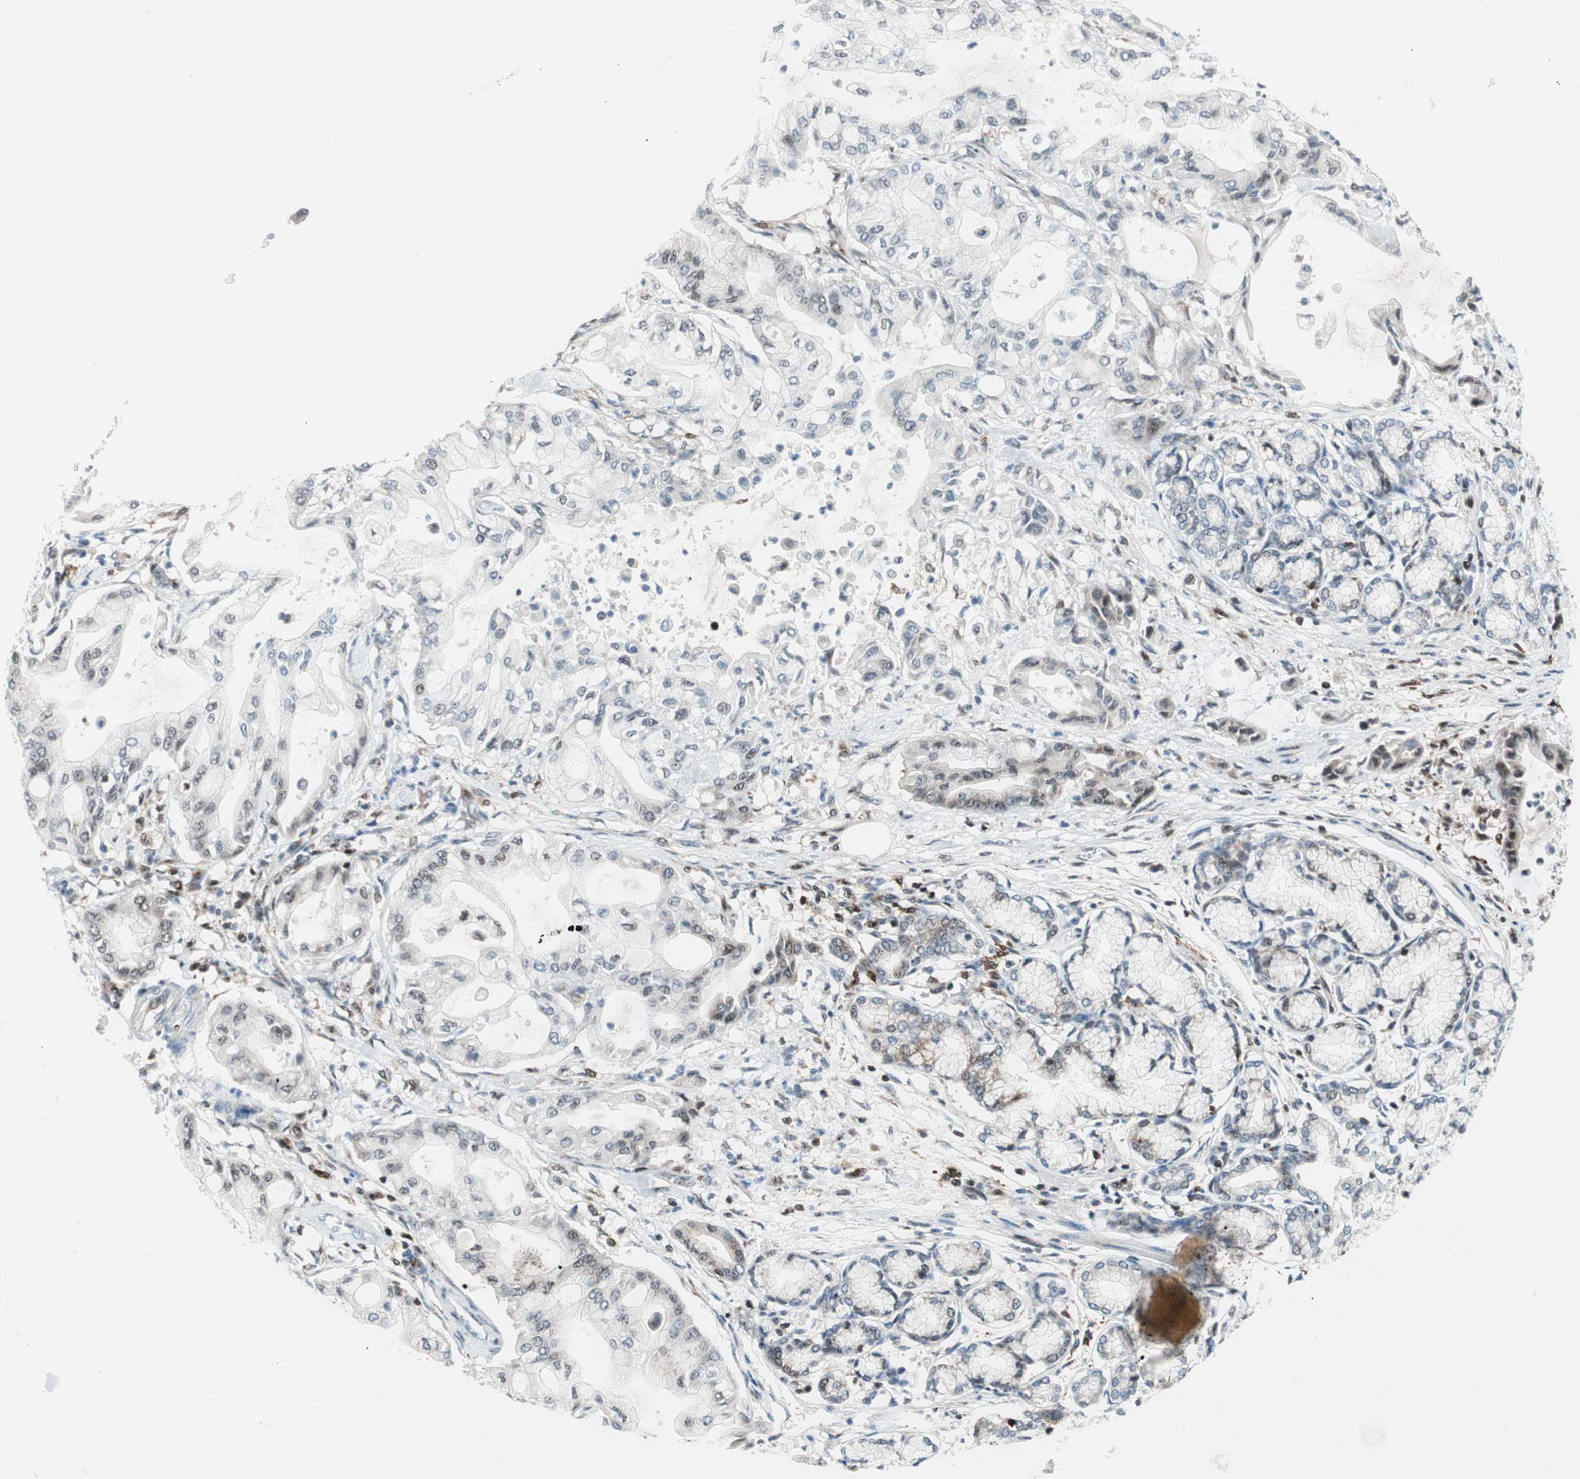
{"staining": {"intensity": "negative", "quantity": "none", "location": "none"}, "tissue": "pancreatic cancer", "cell_type": "Tumor cells", "image_type": "cancer", "snomed": [{"axis": "morphology", "description": "Adenocarcinoma, NOS"}, {"axis": "morphology", "description": "Adenocarcinoma, metastatic, NOS"}, {"axis": "topography", "description": "Lymph node"}, {"axis": "topography", "description": "Pancreas"}, {"axis": "topography", "description": "Duodenum"}], "caption": "A high-resolution image shows immunohistochemistry staining of pancreatic cancer, which displays no significant staining in tumor cells.", "gene": "RGS10", "patient": {"sex": "female", "age": 64}}